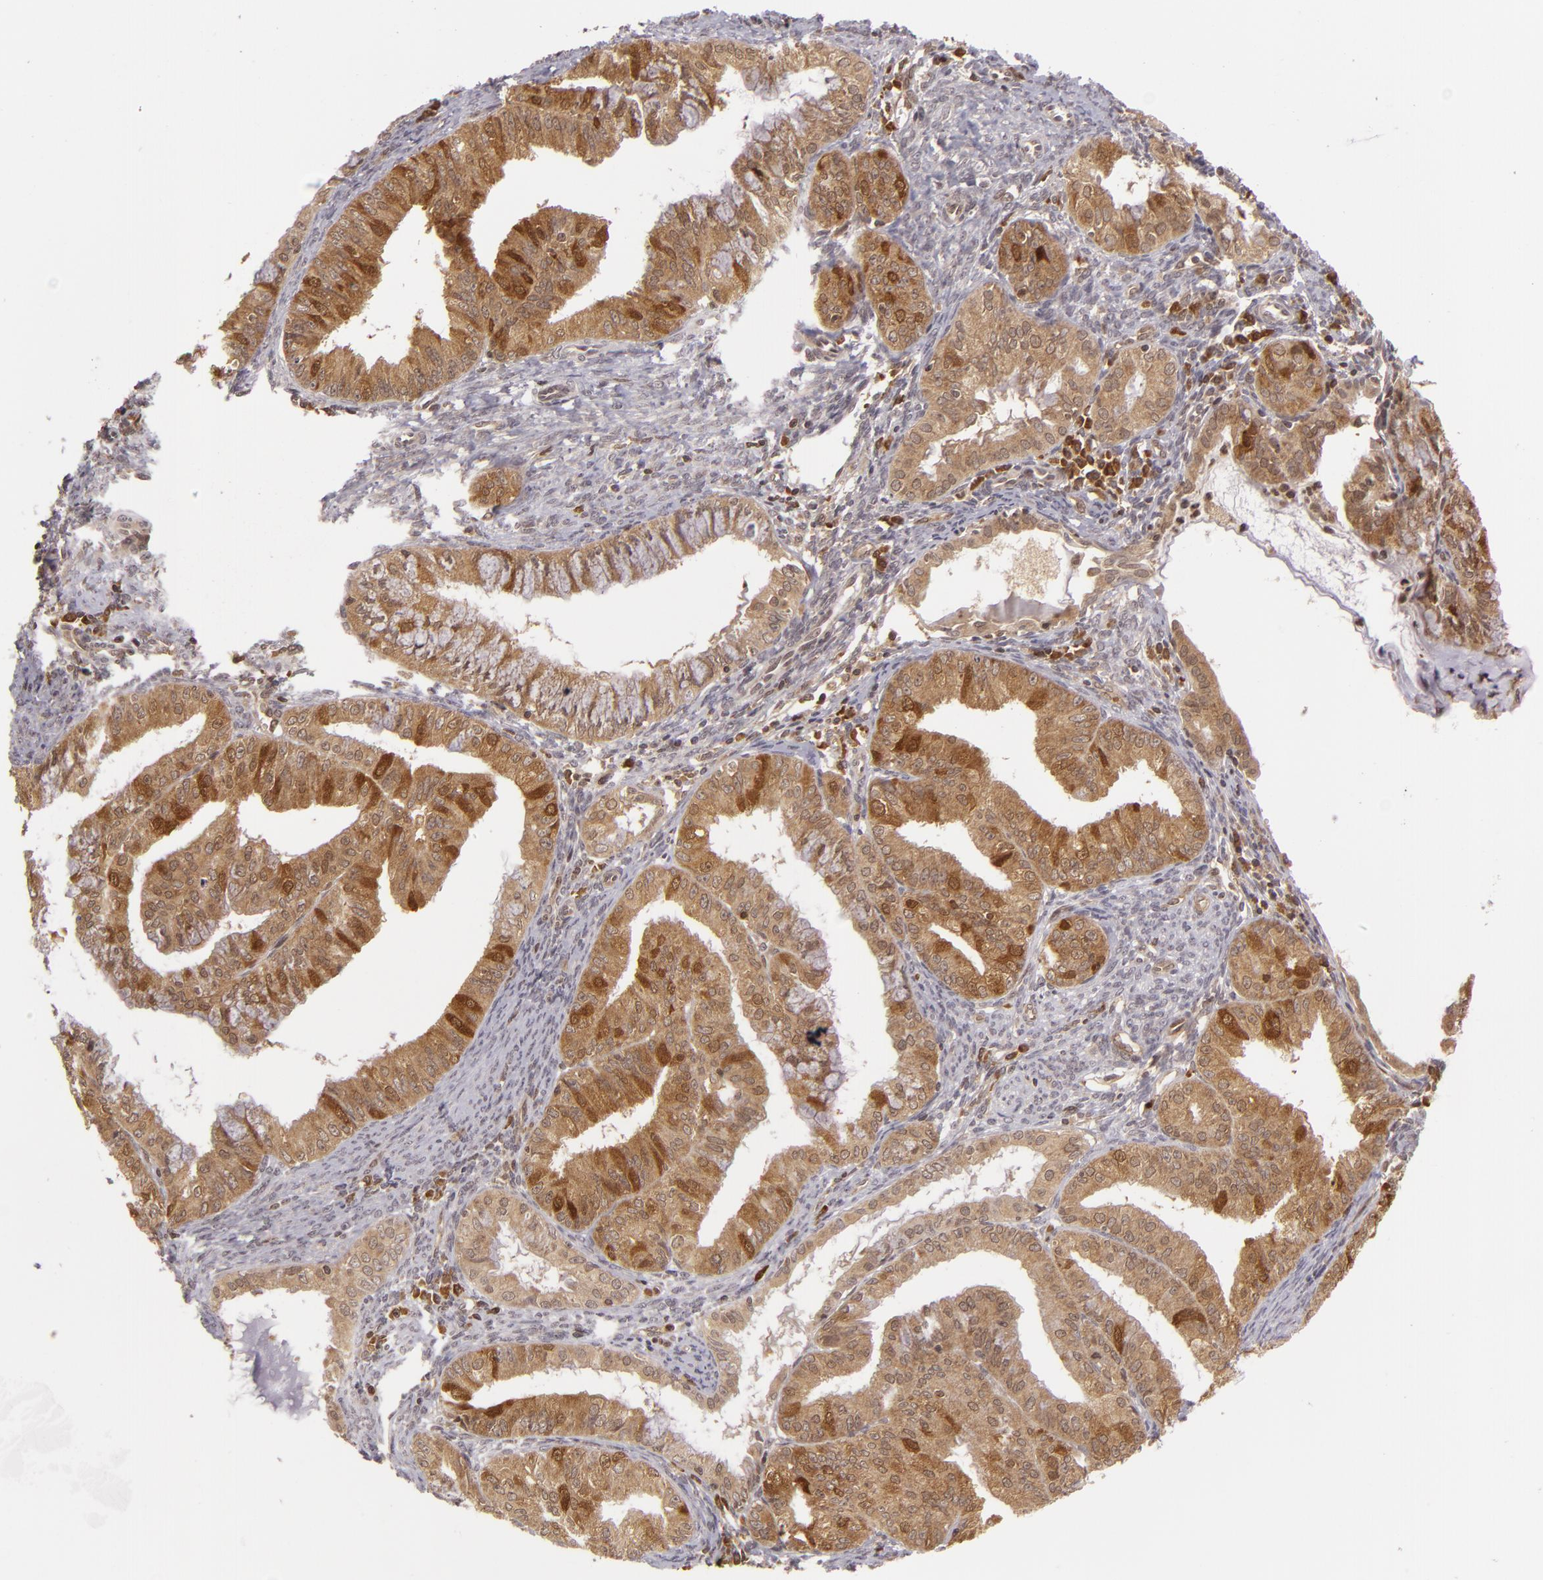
{"staining": {"intensity": "moderate", "quantity": ">75%", "location": "cytoplasmic/membranous"}, "tissue": "endometrial cancer", "cell_type": "Tumor cells", "image_type": "cancer", "snomed": [{"axis": "morphology", "description": "Adenocarcinoma, NOS"}, {"axis": "topography", "description": "Endometrium"}], "caption": "DAB immunohistochemical staining of human adenocarcinoma (endometrial) reveals moderate cytoplasmic/membranous protein expression in approximately >75% of tumor cells. (brown staining indicates protein expression, while blue staining denotes nuclei).", "gene": "ZBTB33", "patient": {"sex": "female", "age": 76}}